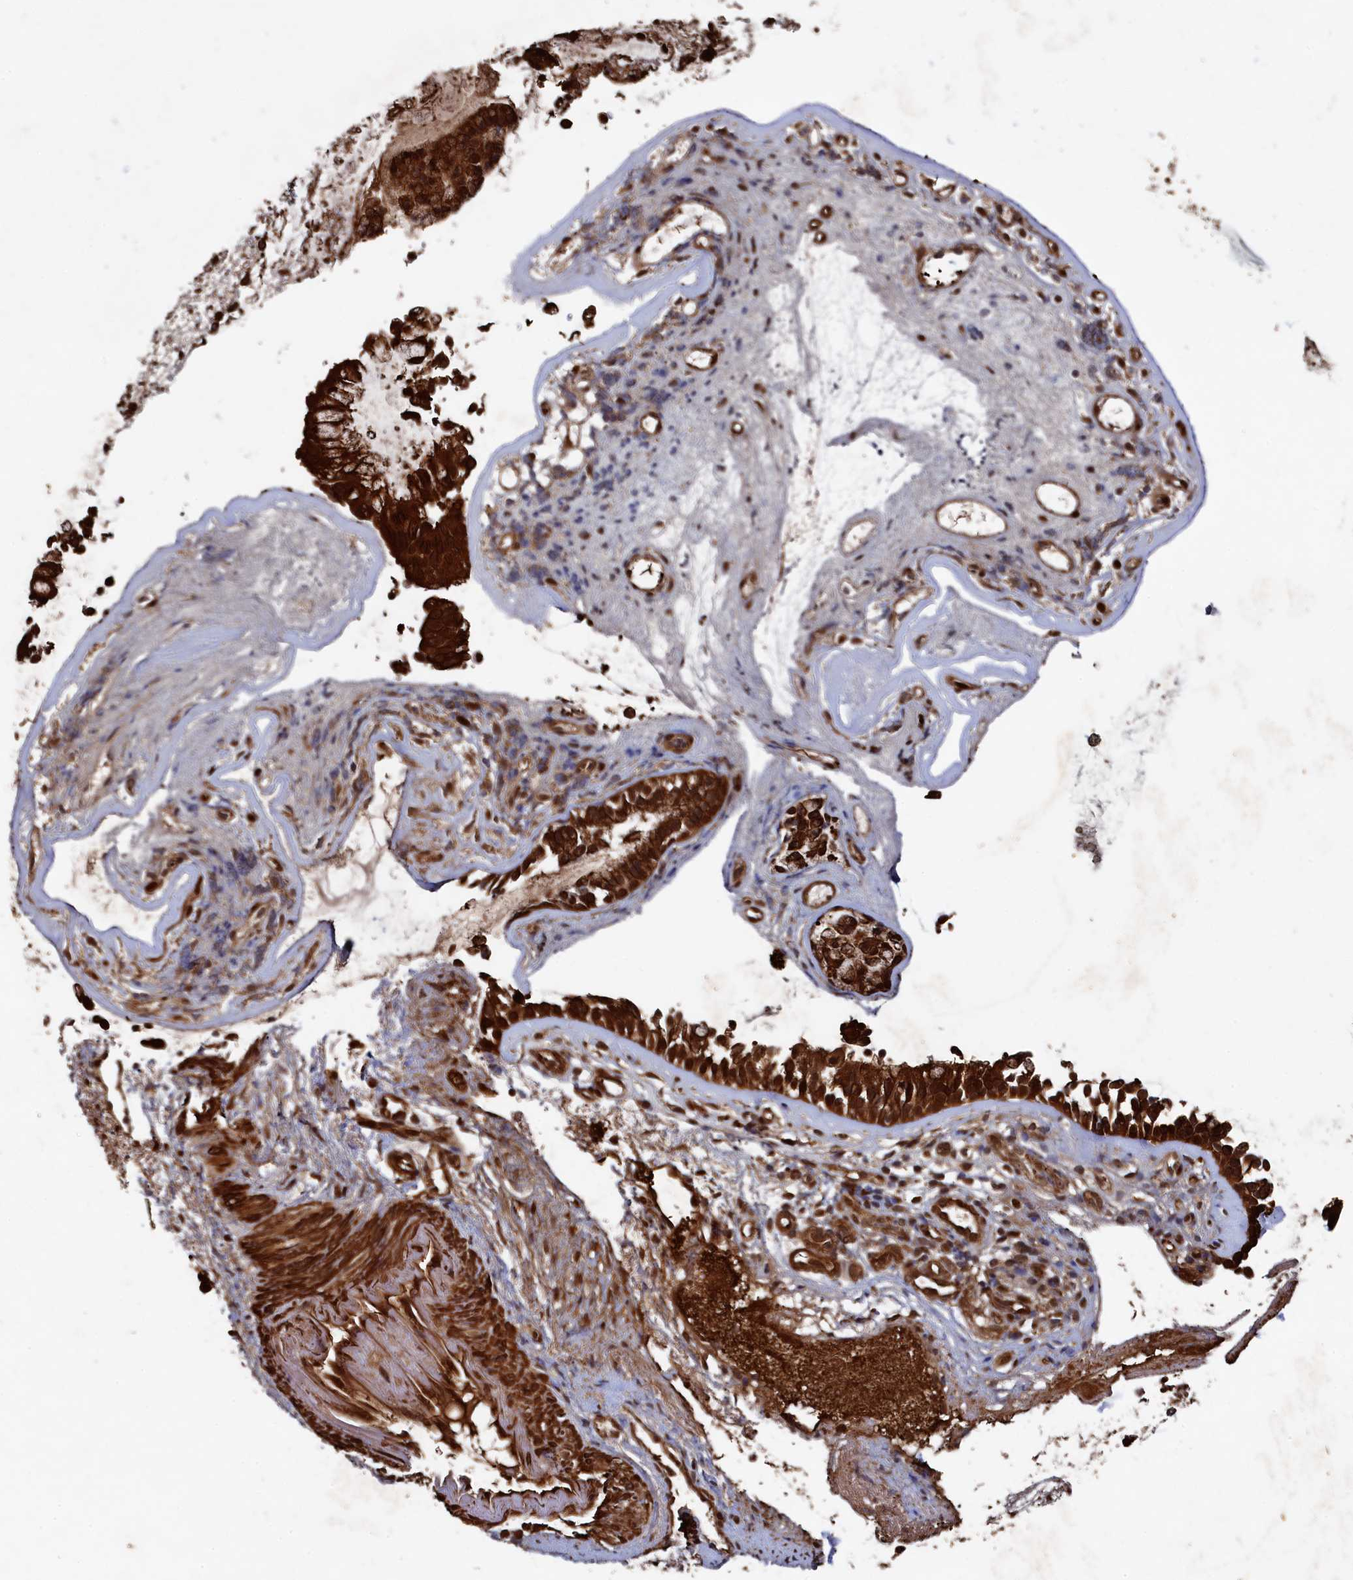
{"staining": {"intensity": "strong", "quantity": ">75%", "location": "cytoplasmic/membranous"}, "tissue": "nasopharynx", "cell_type": "Respiratory epithelial cells", "image_type": "normal", "snomed": [{"axis": "morphology", "description": "Normal tissue, NOS"}, {"axis": "topography", "description": "Nasopharynx"}], "caption": "Brown immunohistochemical staining in benign nasopharynx displays strong cytoplasmic/membranous expression in about >75% of respiratory epithelial cells.", "gene": "PIGN", "patient": {"sex": "female", "age": 39}}